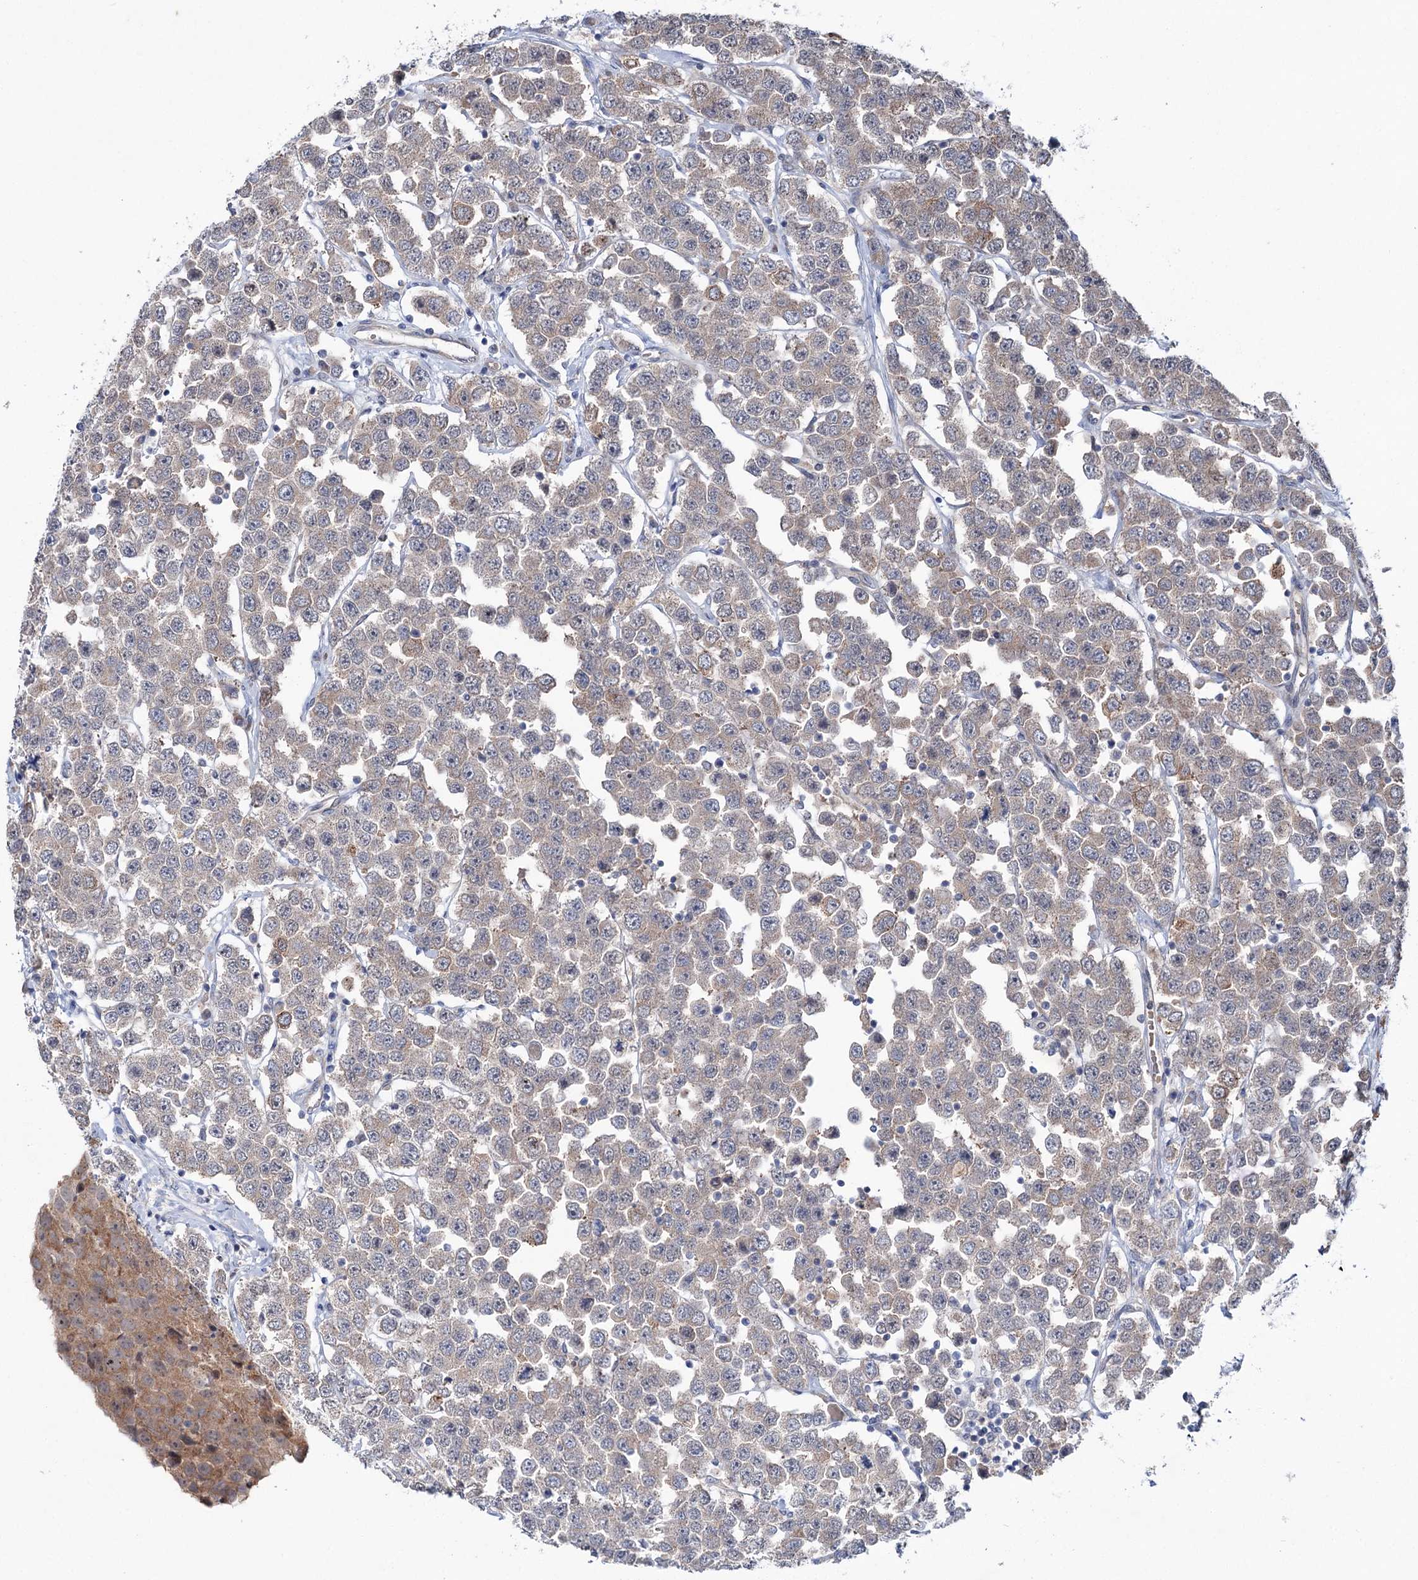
{"staining": {"intensity": "negative", "quantity": "none", "location": "none"}, "tissue": "testis cancer", "cell_type": "Tumor cells", "image_type": "cancer", "snomed": [{"axis": "morphology", "description": "Seminoma, NOS"}, {"axis": "topography", "description": "Testis"}], "caption": "High power microscopy photomicrograph of an immunohistochemistry micrograph of testis cancer (seminoma), revealing no significant expression in tumor cells. (DAB (3,3'-diaminobenzidine) immunohistochemistry visualized using brightfield microscopy, high magnification).", "gene": "PTPN3", "patient": {"sex": "male", "age": 28}}